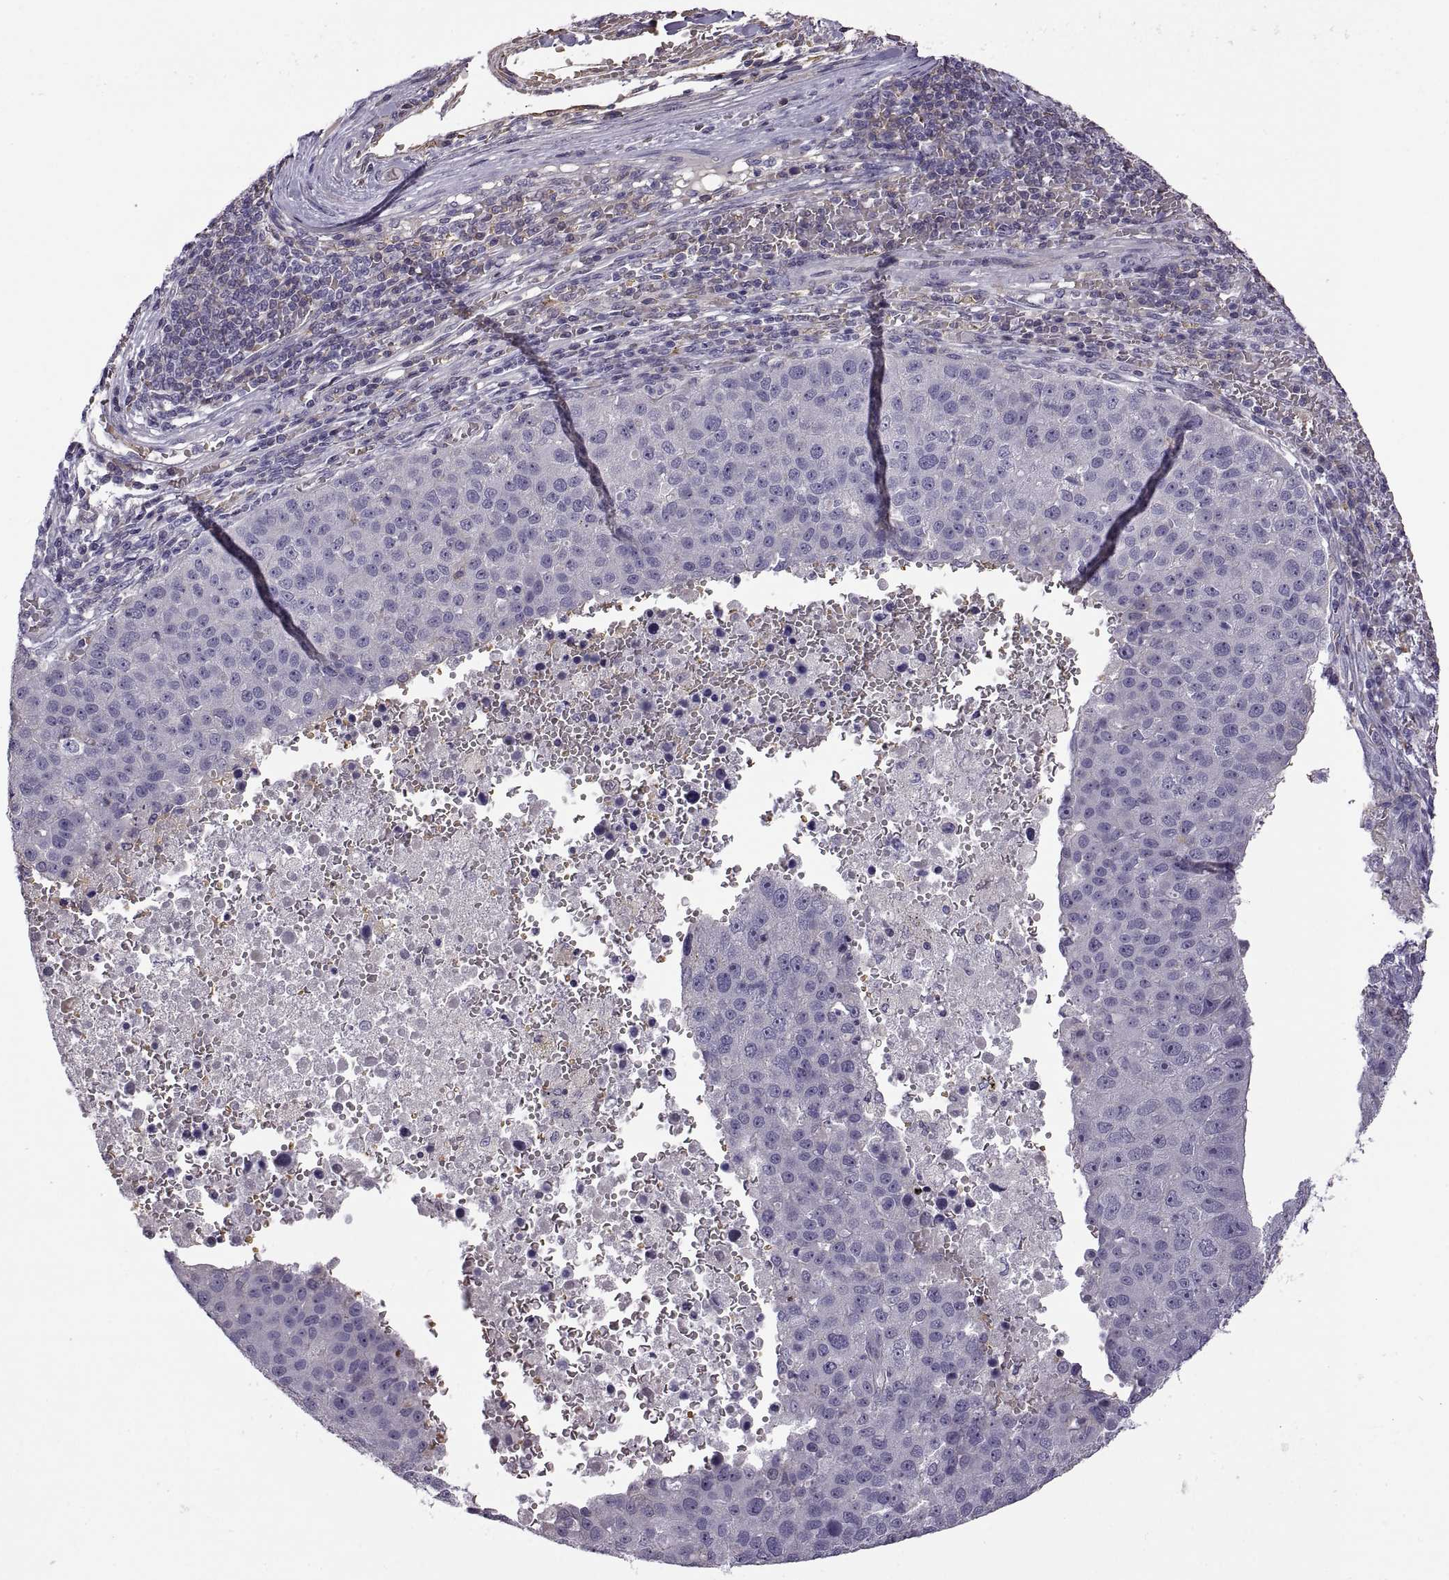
{"staining": {"intensity": "negative", "quantity": "none", "location": "none"}, "tissue": "pancreatic cancer", "cell_type": "Tumor cells", "image_type": "cancer", "snomed": [{"axis": "morphology", "description": "Adenocarcinoma, NOS"}, {"axis": "topography", "description": "Pancreas"}], "caption": "A high-resolution micrograph shows immunohistochemistry staining of adenocarcinoma (pancreatic), which displays no significant expression in tumor cells. The staining was performed using DAB to visualize the protein expression in brown, while the nuclei were stained in blue with hematoxylin (Magnification: 20x).", "gene": "MEIOC", "patient": {"sex": "female", "age": 61}}